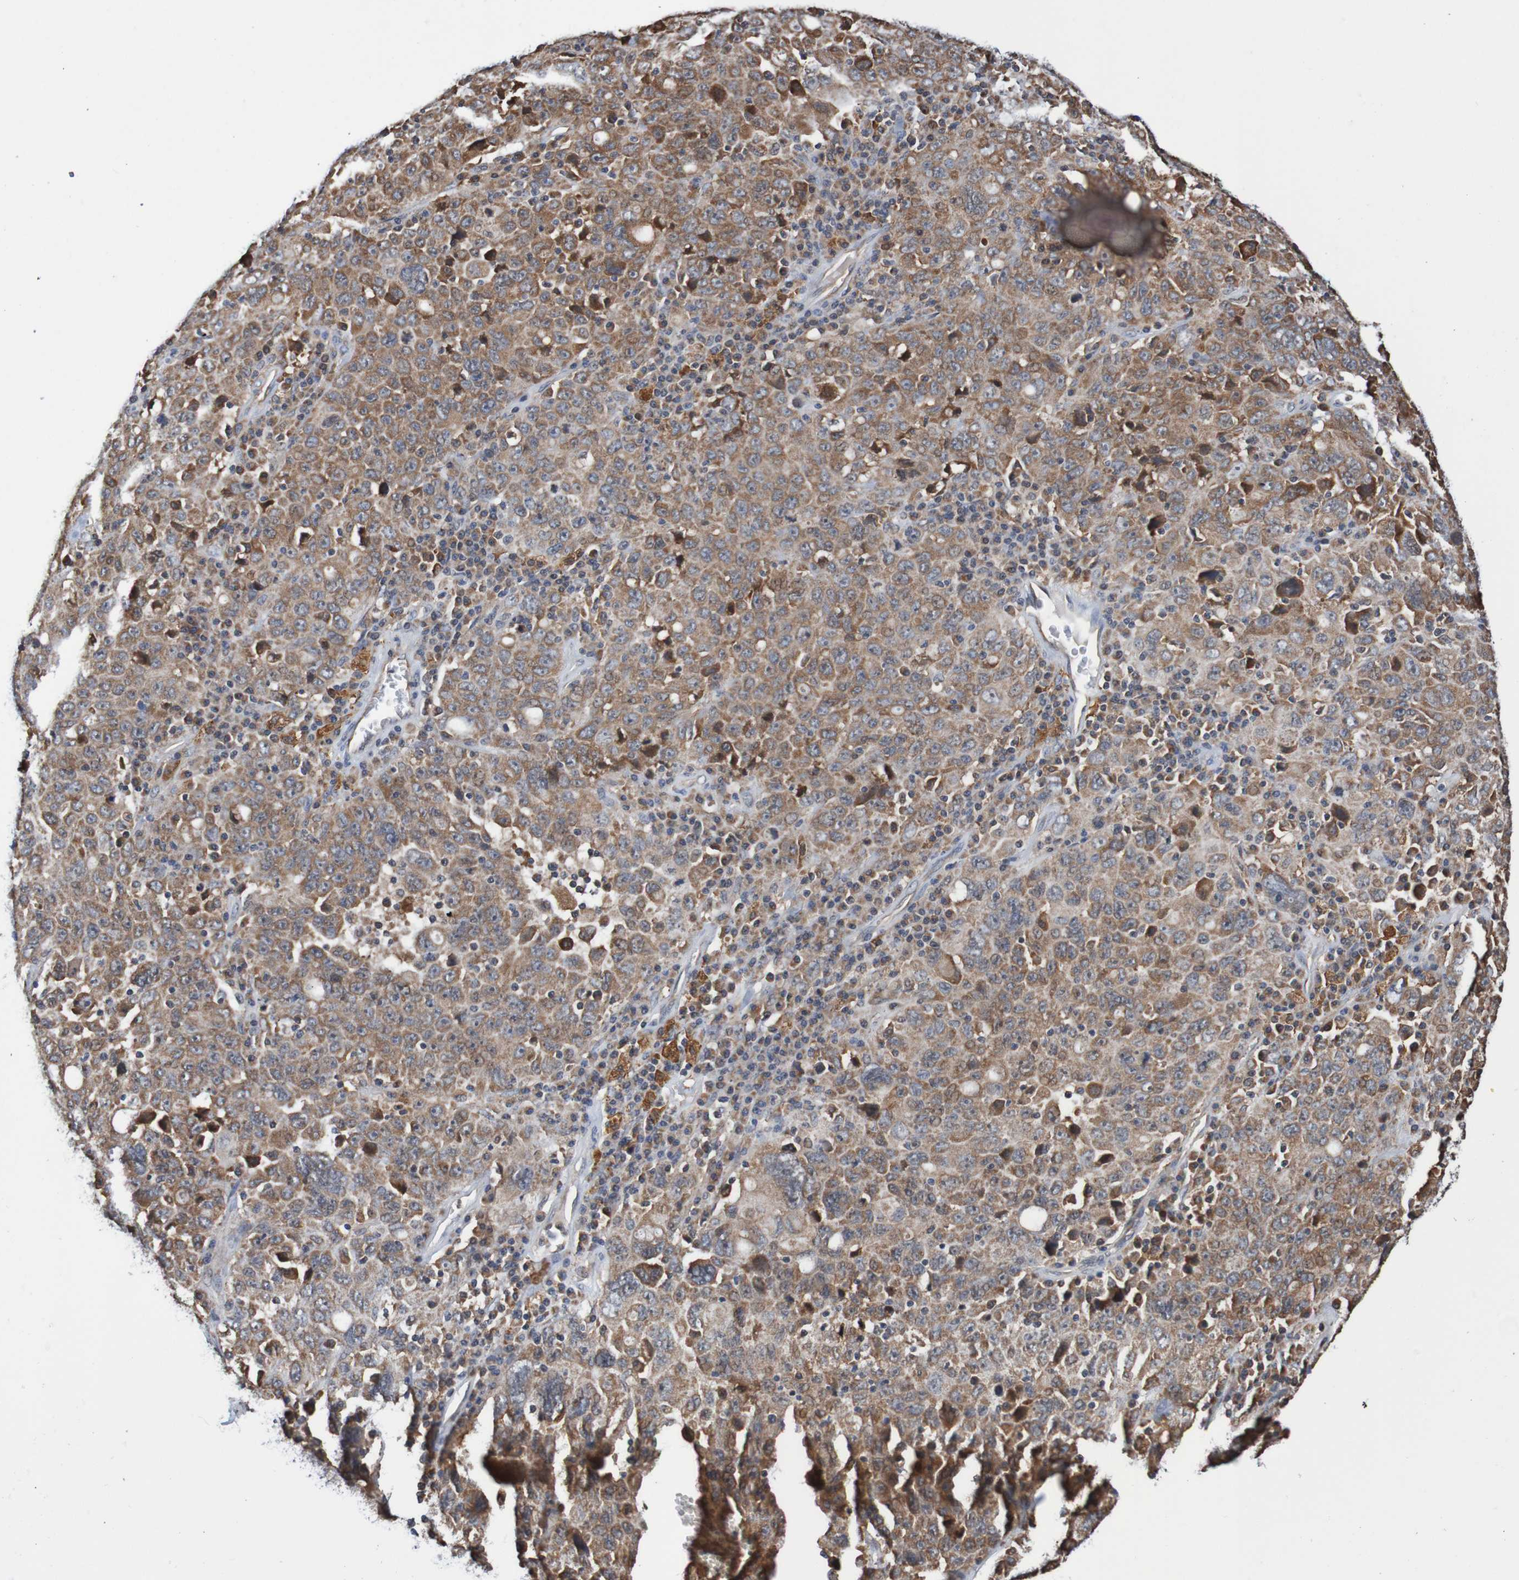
{"staining": {"intensity": "moderate", "quantity": ">75%", "location": "cytoplasmic/membranous"}, "tissue": "ovarian cancer", "cell_type": "Tumor cells", "image_type": "cancer", "snomed": [{"axis": "morphology", "description": "Carcinoma, endometroid"}, {"axis": "topography", "description": "Ovary"}], "caption": "Immunohistochemical staining of ovarian endometroid carcinoma shows moderate cytoplasmic/membranous protein staining in approximately >75% of tumor cells.", "gene": "AXIN1", "patient": {"sex": "female", "age": 62}}